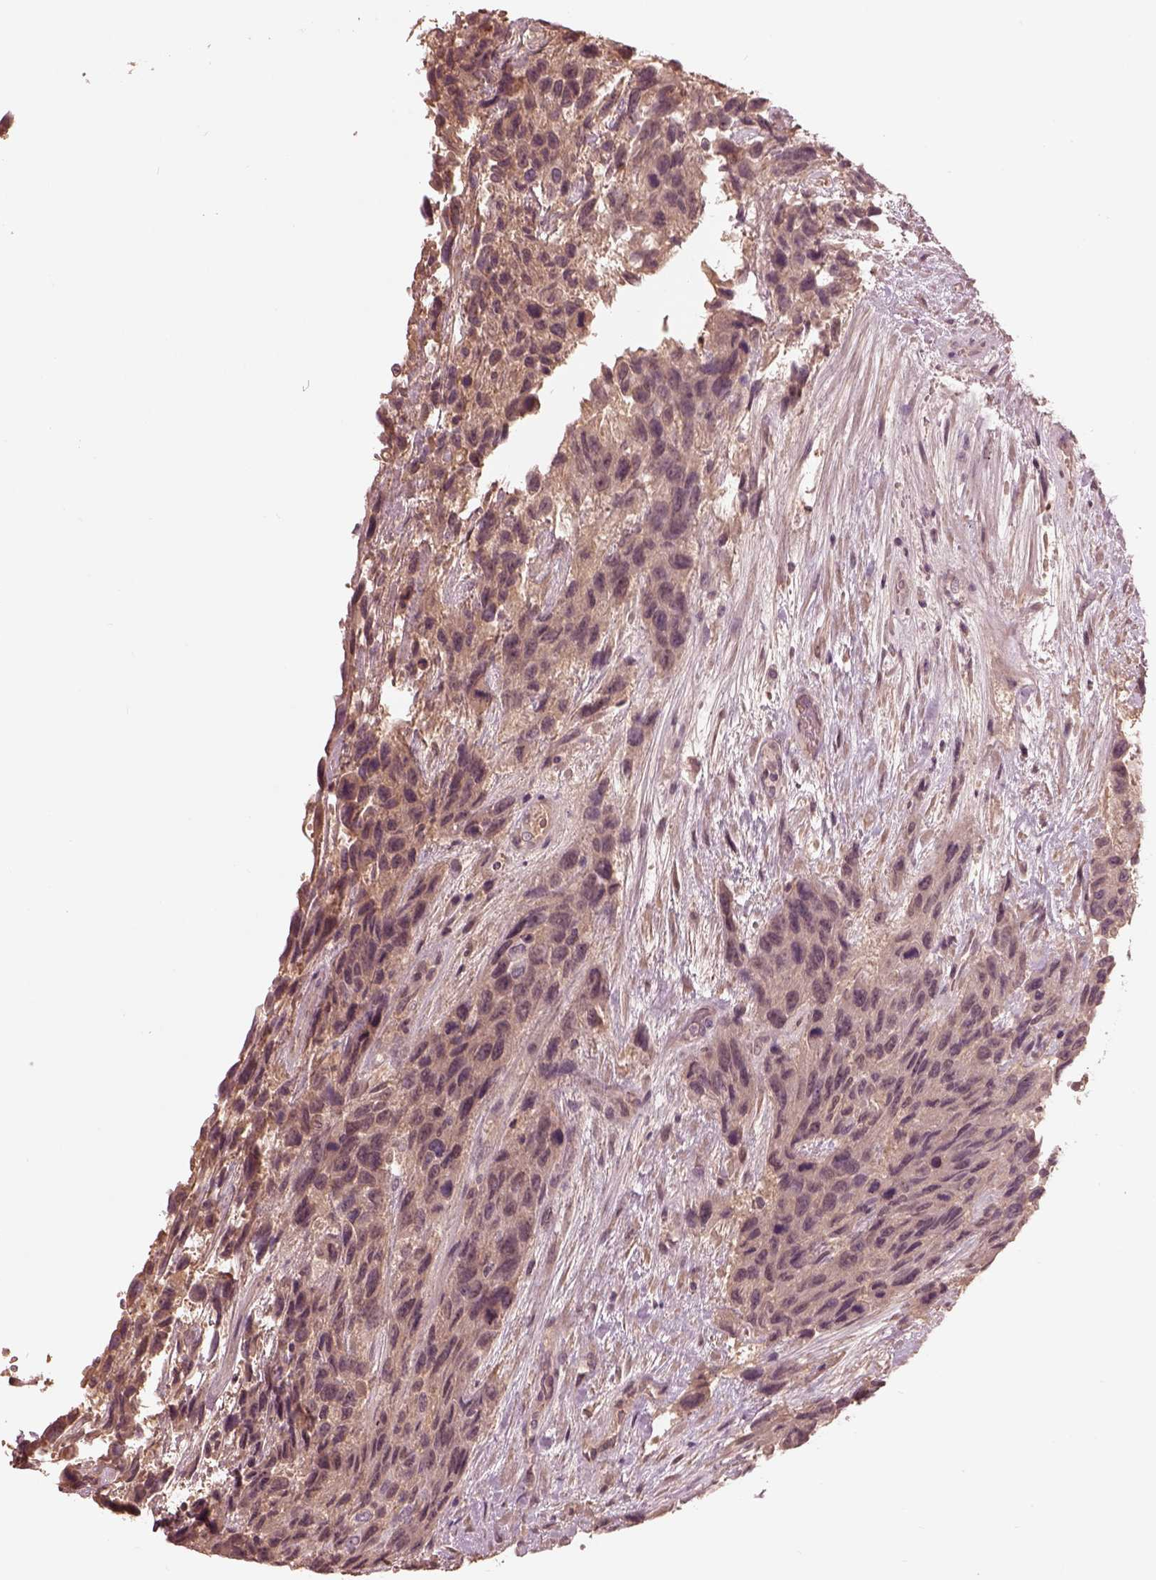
{"staining": {"intensity": "negative", "quantity": "none", "location": "none"}, "tissue": "urothelial cancer", "cell_type": "Tumor cells", "image_type": "cancer", "snomed": [{"axis": "morphology", "description": "Urothelial carcinoma, High grade"}, {"axis": "topography", "description": "Urinary bladder"}], "caption": "There is no significant staining in tumor cells of urothelial carcinoma (high-grade).", "gene": "TF", "patient": {"sex": "female", "age": 70}}